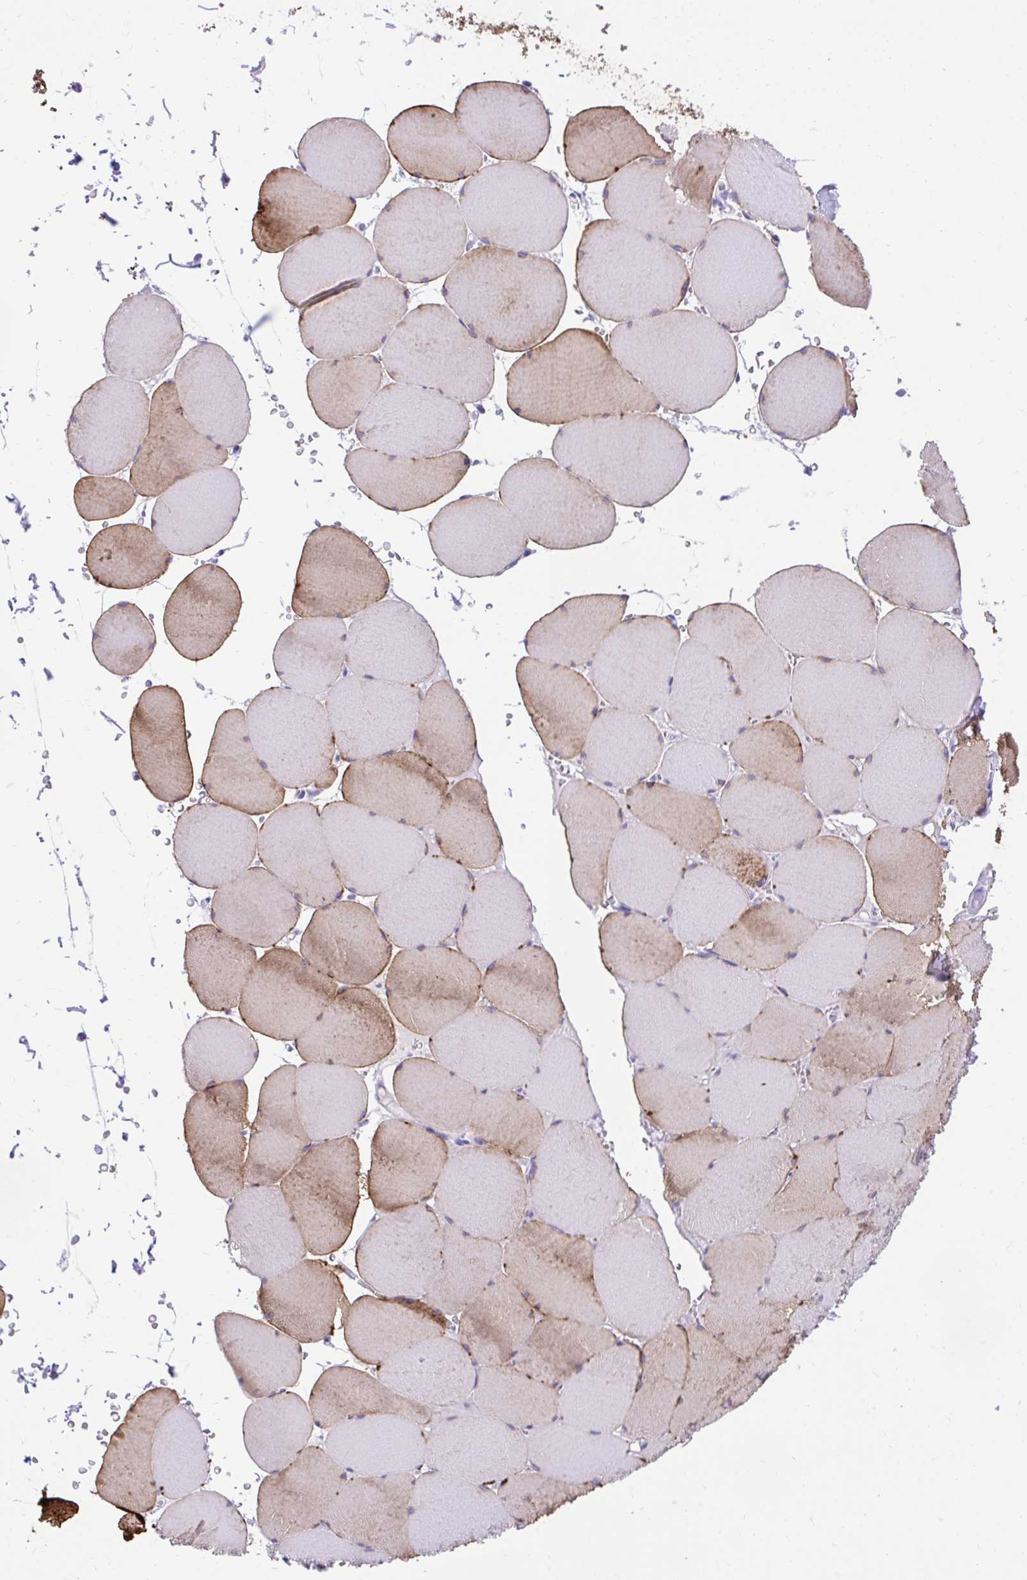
{"staining": {"intensity": "moderate", "quantity": "25%-75%", "location": "cytoplasmic/membranous"}, "tissue": "skeletal muscle", "cell_type": "Myocytes", "image_type": "normal", "snomed": [{"axis": "morphology", "description": "Normal tissue, NOS"}, {"axis": "topography", "description": "Skeletal muscle"}, {"axis": "topography", "description": "Head-Neck"}], "caption": "Human skeletal muscle stained with a brown dye shows moderate cytoplasmic/membranous positive expression in about 25%-75% of myocytes.", "gene": "KCNN4", "patient": {"sex": "male", "age": 66}}